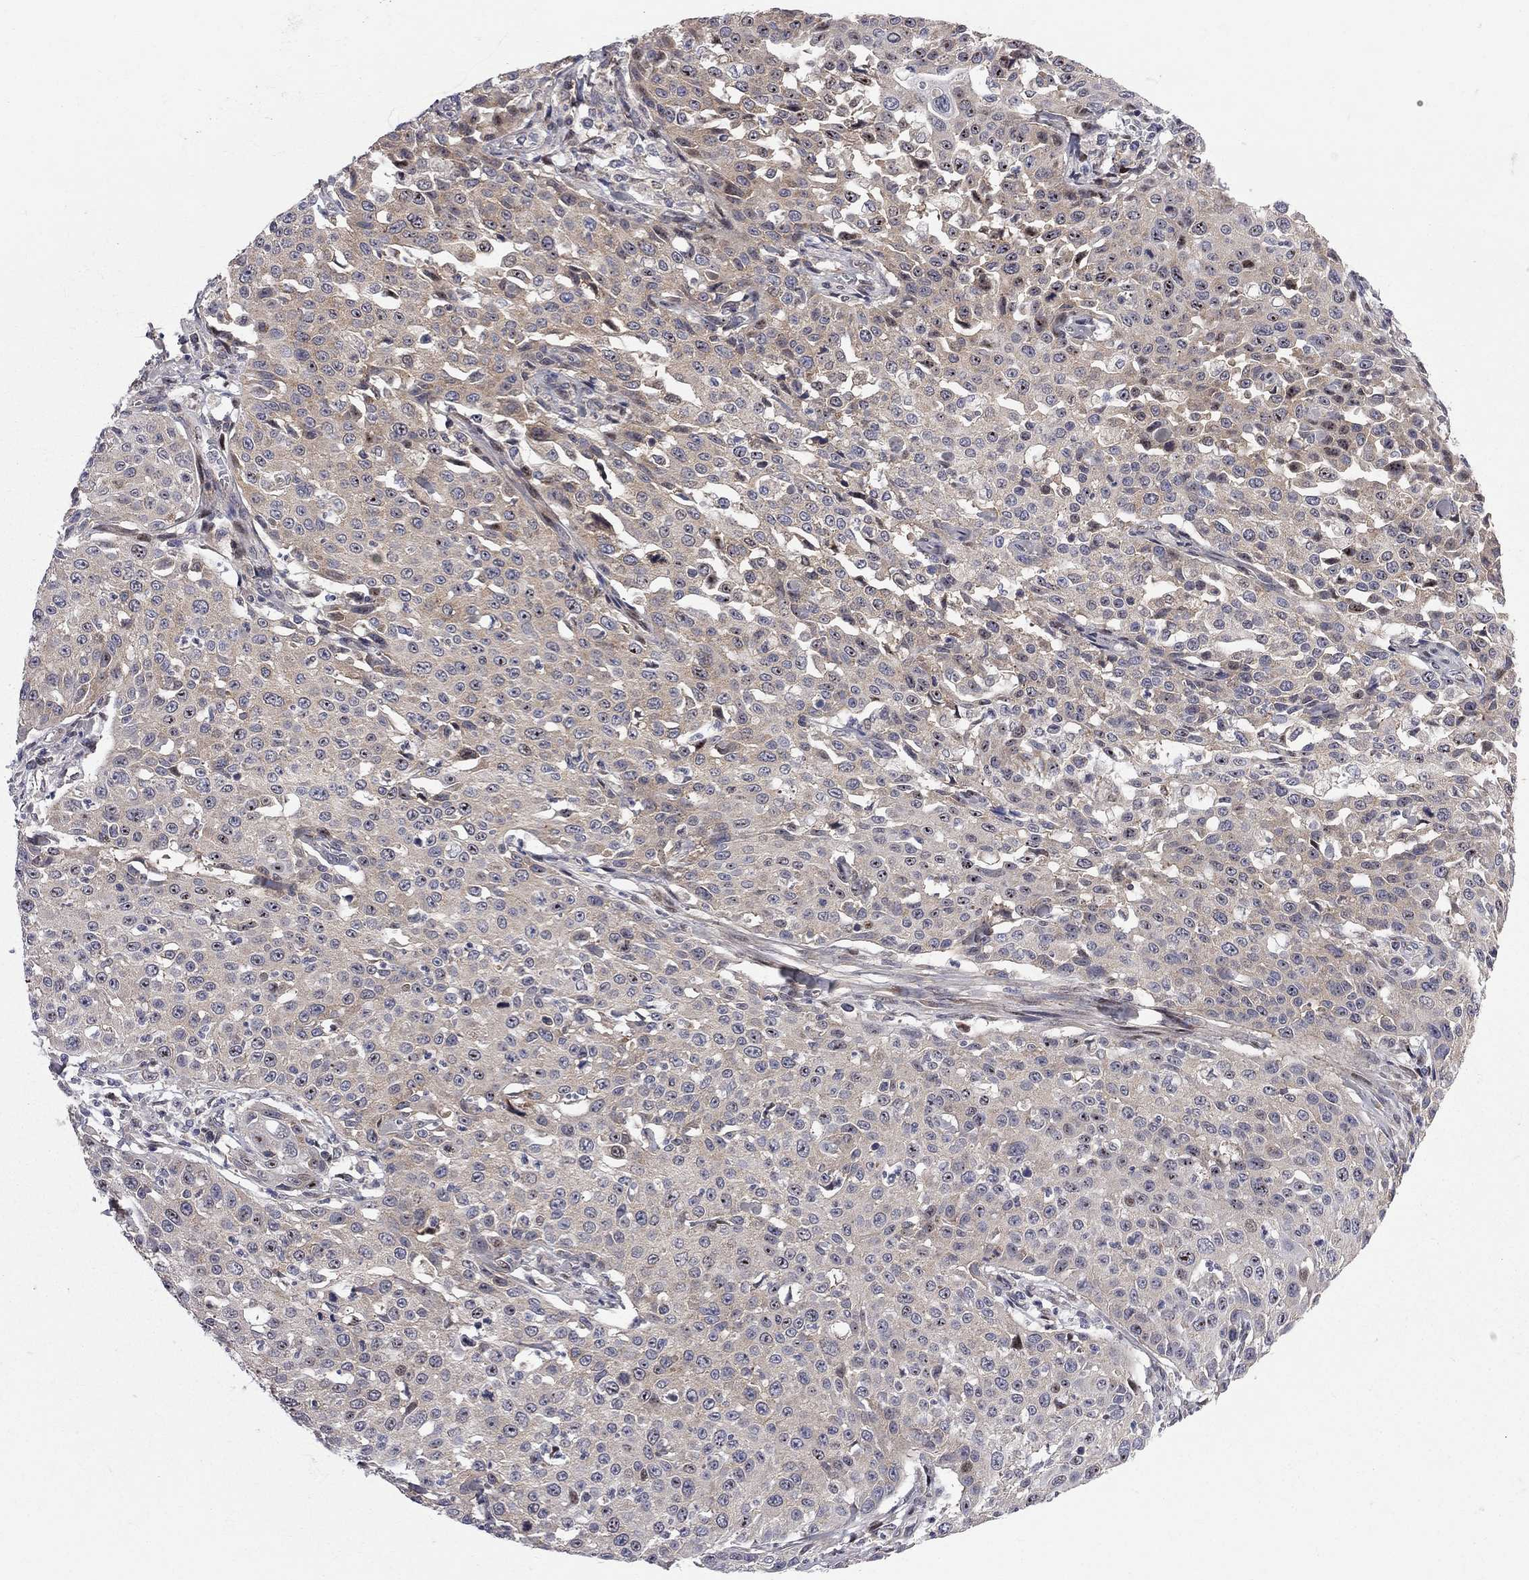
{"staining": {"intensity": "strong", "quantity": "25%-75%", "location": "nuclear"}, "tissue": "cervical cancer", "cell_type": "Tumor cells", "image_type": "cancer", "snomed": [{"axis": "morphology", "description": "Squamous cell carcinoma, NOS"}, {"axis": "topography", "description": "Cervix"}], "caption": "Protein expression analysis of cervical cancer reveals strong nuclear staining in about 25%-75% of tumor cells. The protein of interest is stained brown, and the nuclei are stained in blue (DAB IHC with brightfield microscopy, high magnification).", "gene": "CNOT11", "patient": {"sex": "female", "age": 26}}